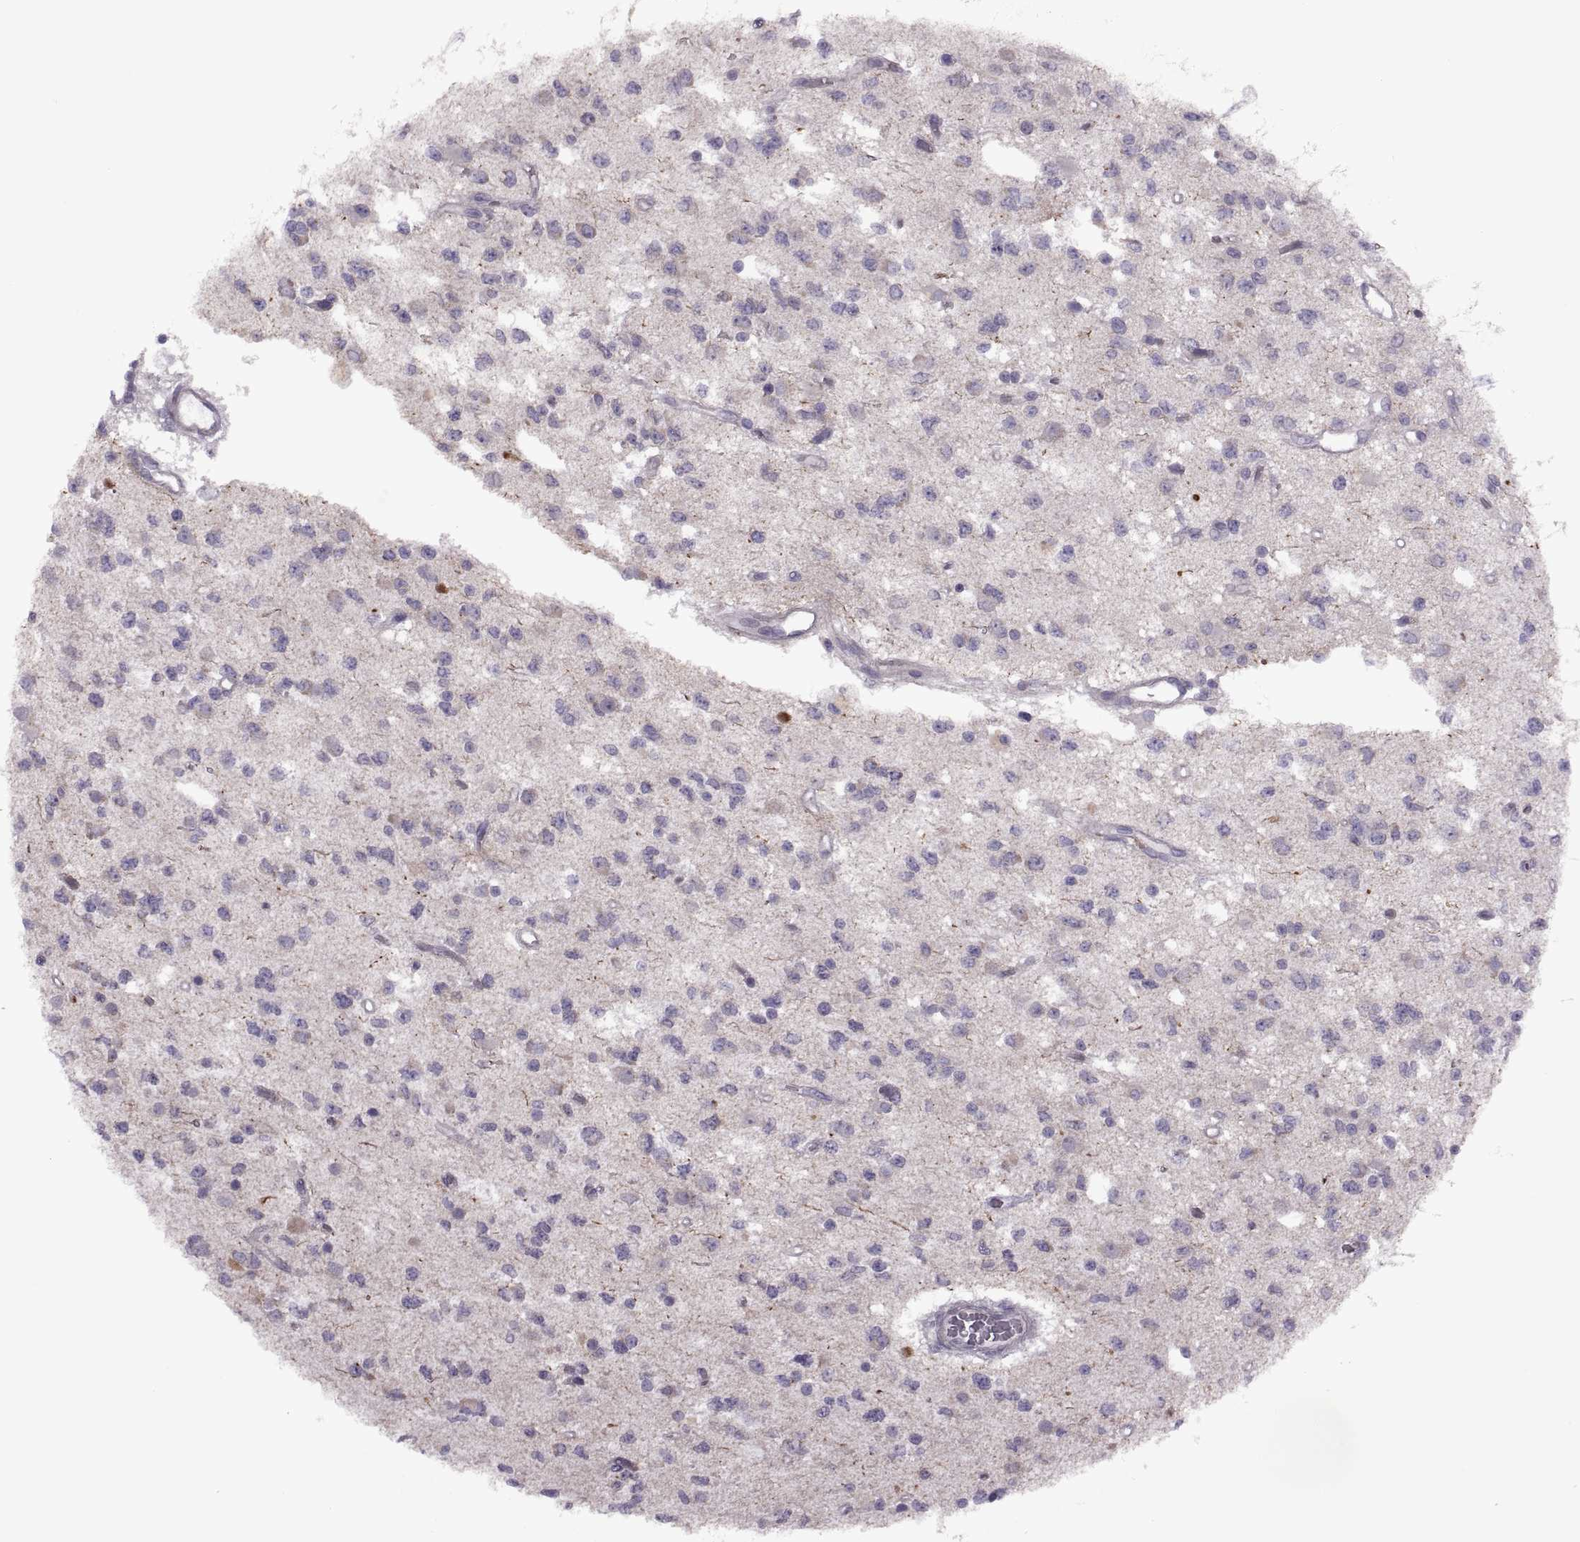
{"staining": {"intensity": "negative", "quantity": "none", "location": "none"}, "tissue": "glioma", "cell_type": "Tumor cells", "image_type": "cancer", "snomed": [{"axis": "morphology", "description": "Glioma, malignant, Low grade"}, {"axis": "topography", "description": "Brain"}], "caption": "A histopathology image of human malignant glioma (low-grade) is negative for staining in tumor cells.", "gene": "RIPK4", "patient": {"sex": "female", "age": 45}}